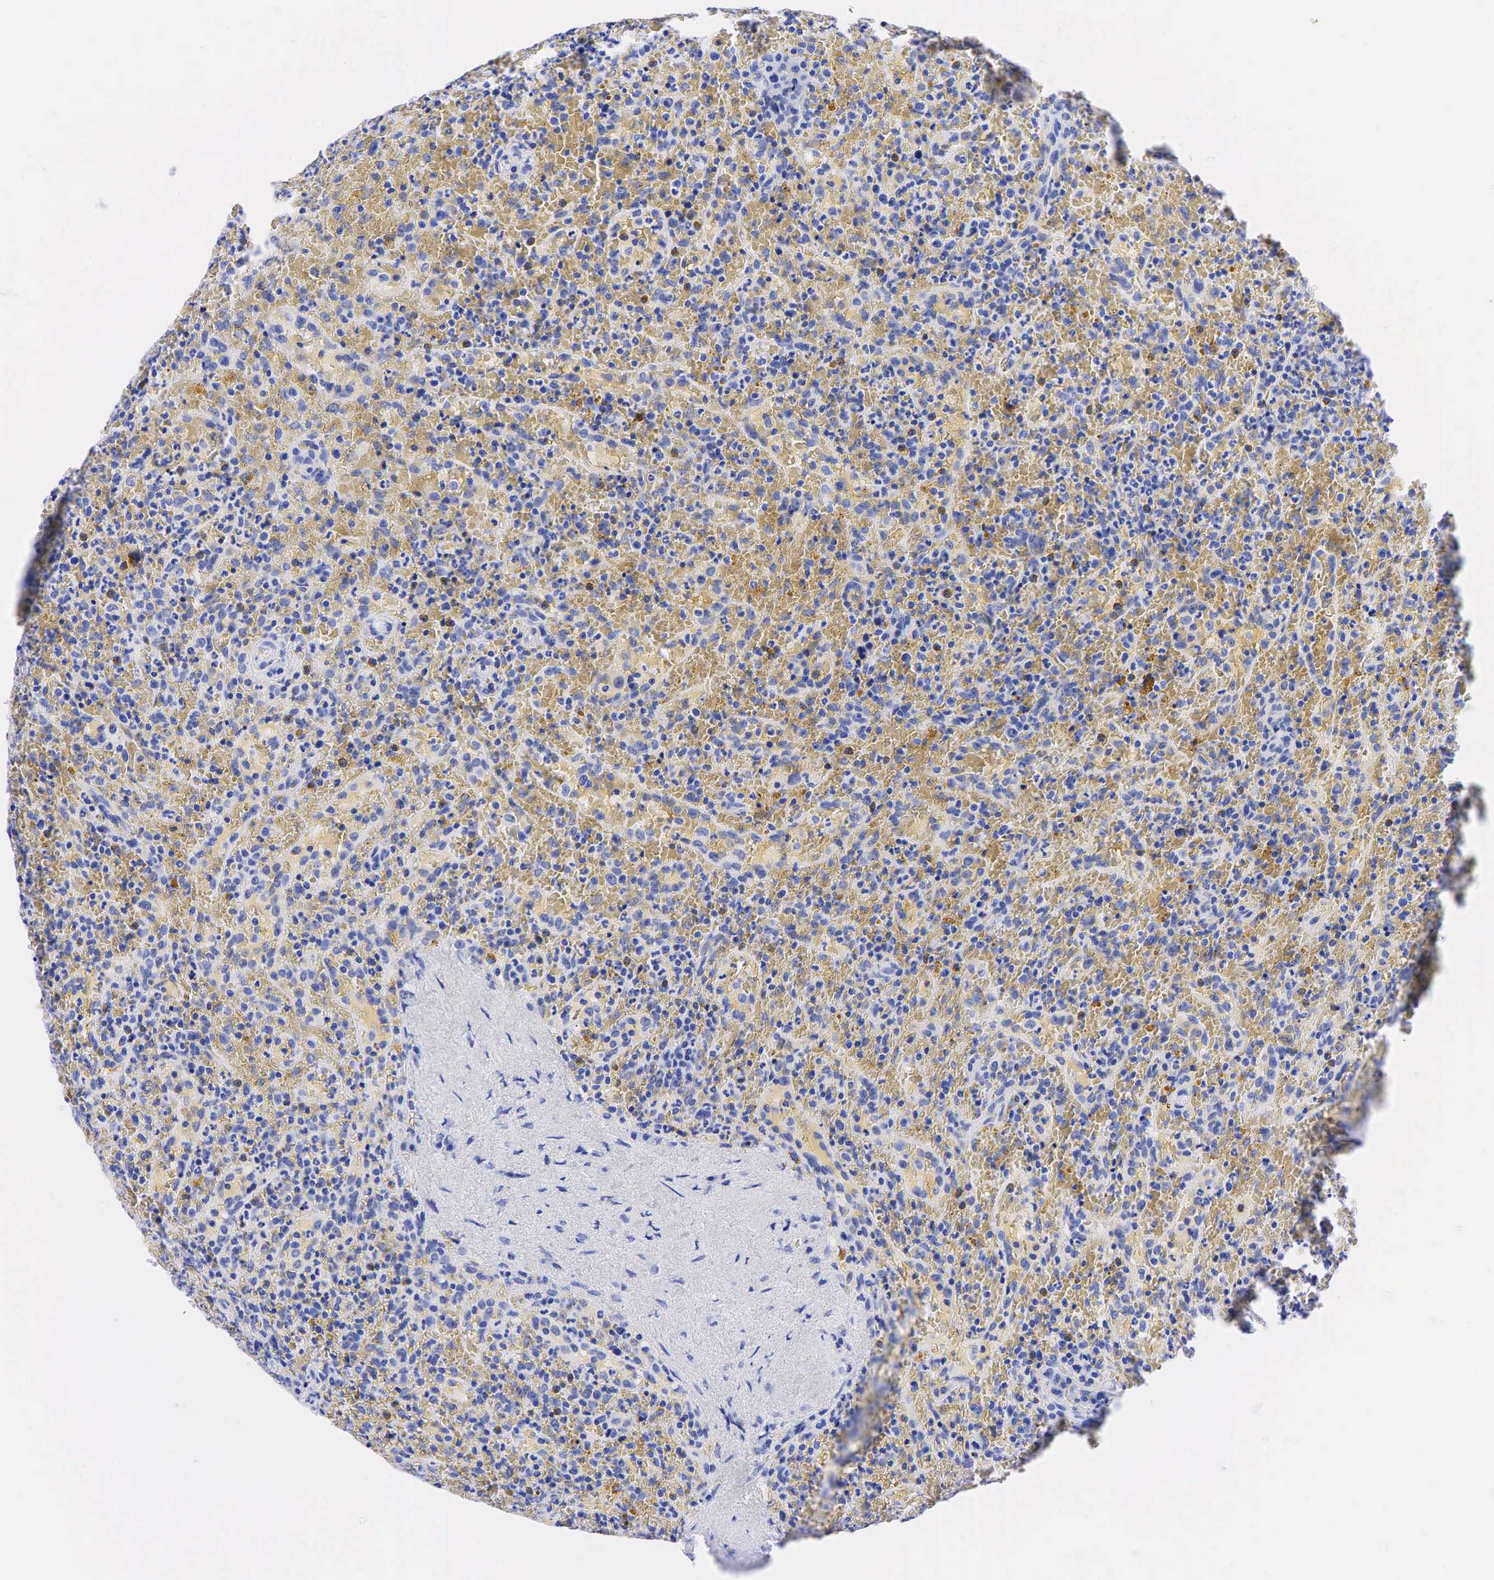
{"staining": {"intensity": "negative", "quantity": "none", "location": "none"}, "tissue": "lymphoma", "cell_type": "Tumor cells", "image_type": "cancer", "snomed": [{"axis": "morphology", "description": "Malignant lymphoma, non-Hodgkin's type, High grade"}, {"axis": "topography", "description": "Spleen"}, {"axis": "topography", "description": "Lymph node"}], "caption": "A histopathology image of human lymphoma is negative for staining in tumor cells.", "gene": "CHGA", "patient": {"sex": "female", "age": 70}}